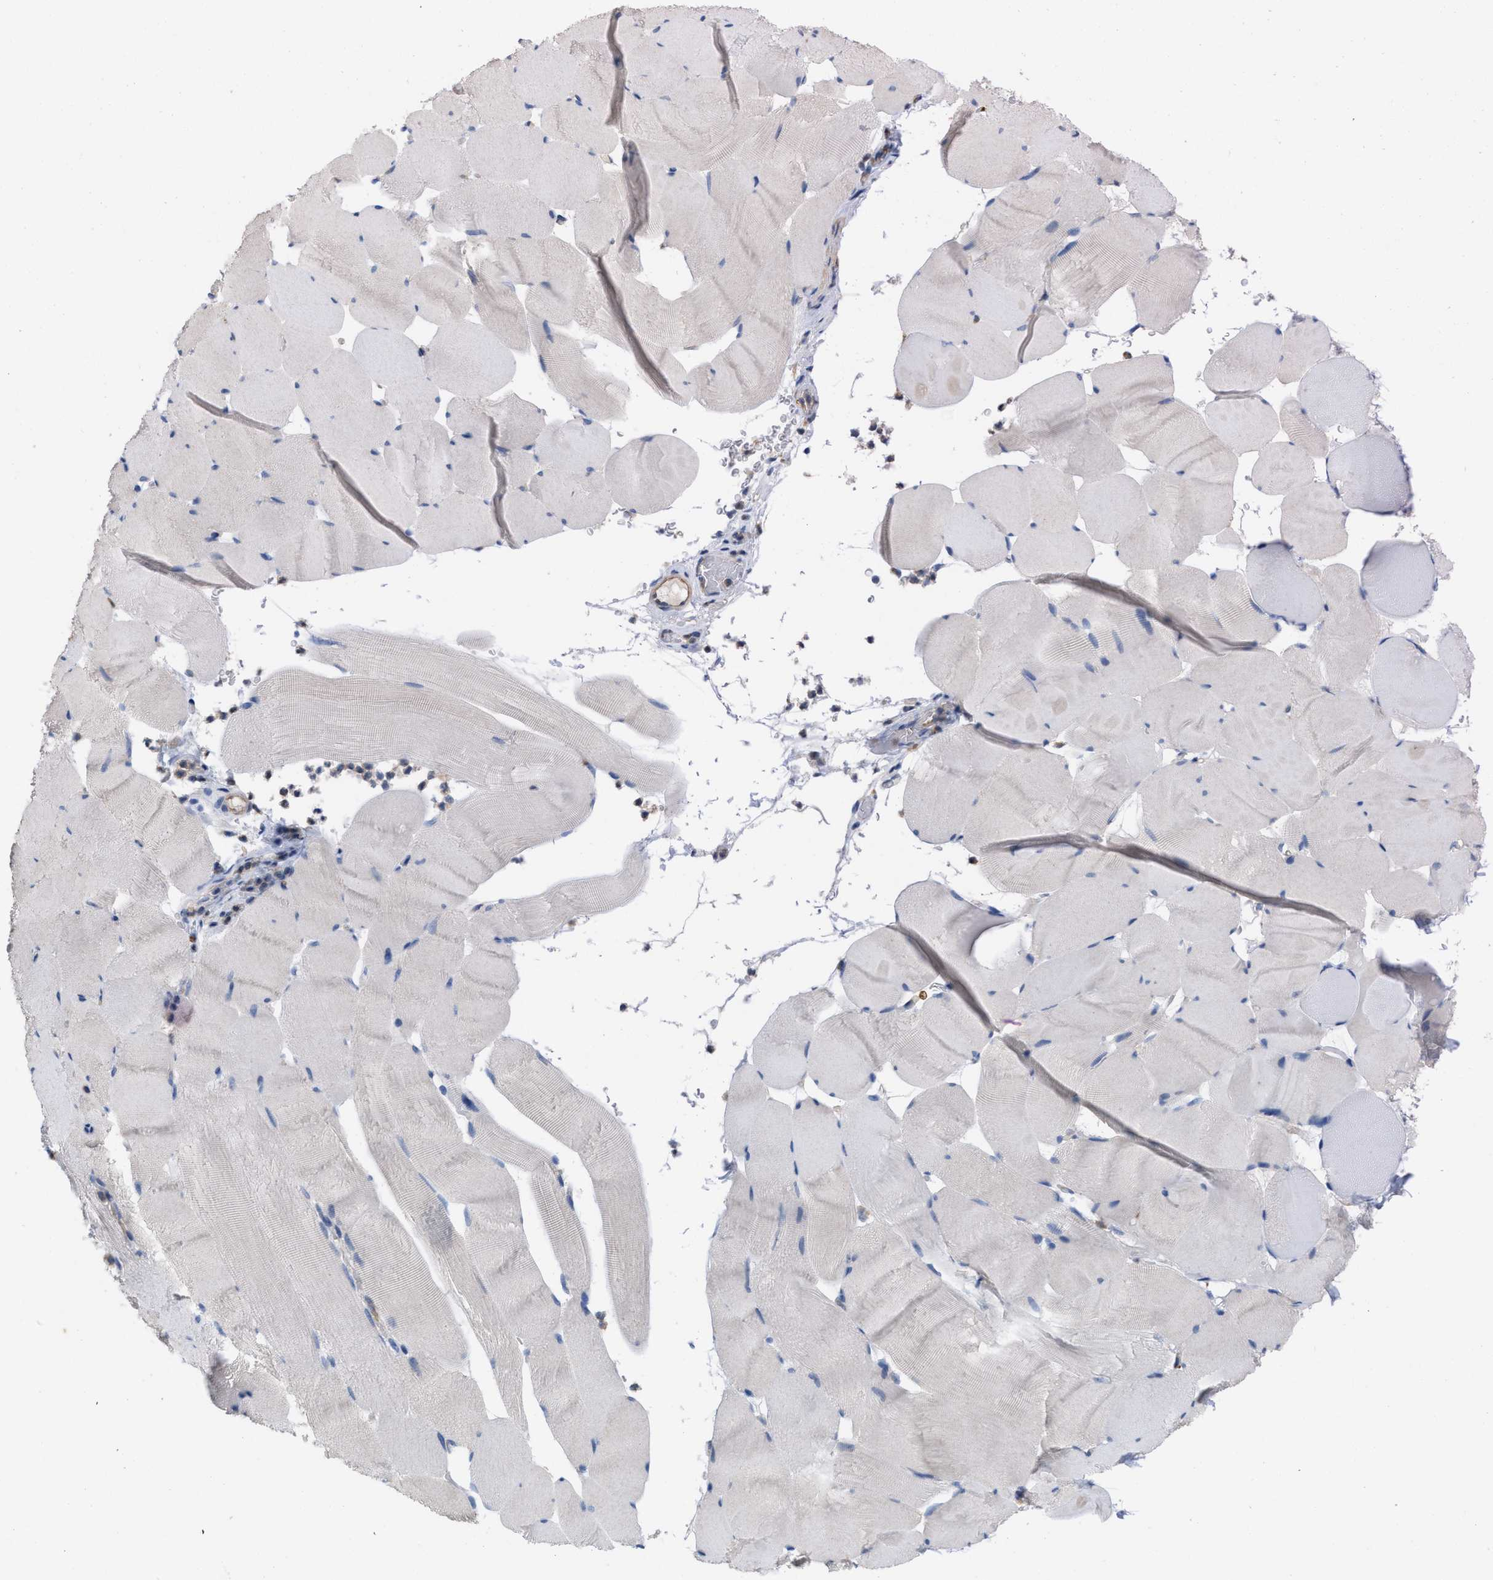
{"staining": {"intensity": "negative", "quantity": "none", "location": "none"}, "tissue": "skeletal muscle", "cell_type": "Myocytes", "image_type": "normal", "snomed": [{"axis": "morphology", "description": "Normal tissue, NOS"}, {"axis": "topography", "description": "Skeletal muscle"}], "caption": "Immunohistochemical staining of normal skeletal muscle displays no significant staining in myocytes. (DAB (3,3'-diaminobenzidine) IHC with hematoxylin counter stain).", "gene": "CPA2", "patient": {"sex": "male", "age": 62}}